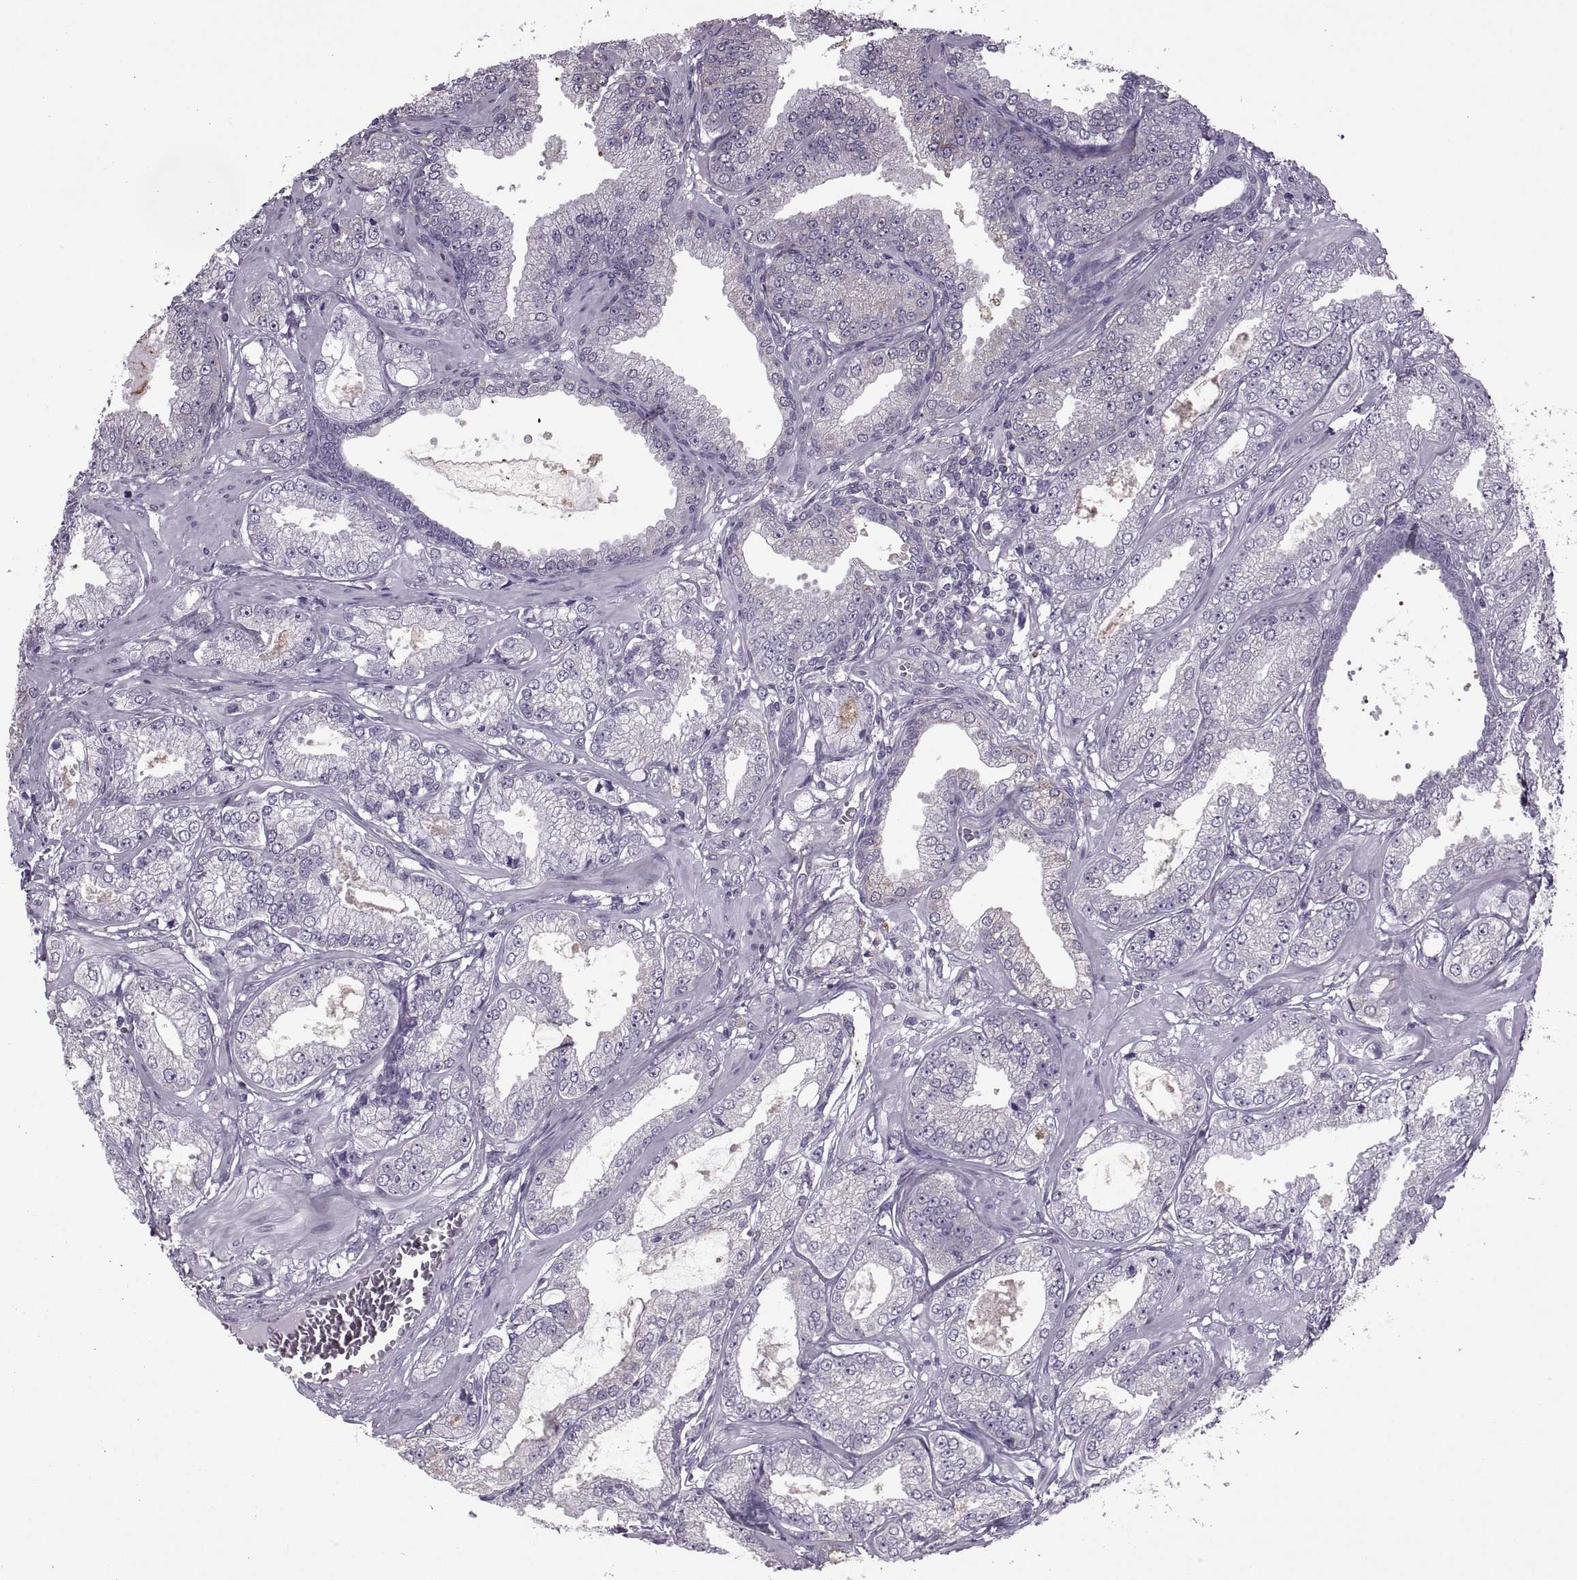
{"staining": {"intensity": "weak", "quantity": "<25%", "location": "cytoplasmic/membranous"}, "tissue": "prostate cancer", "cell_type": "Tumor cells", "image_type": "cancer", "snomed": [{"axis": "morphology", "description": "Adenocarcinoma, NOS"}, {"axis": "topography", "description": "Prostate"}], "caption": "This is a image of immunohistochemistry (IHC) staining of adenocarcinoma (prostate), which shows no expression in tumor cells.", "gene": "PABPC1", "patient": {"sex": "male", "age": 64}}